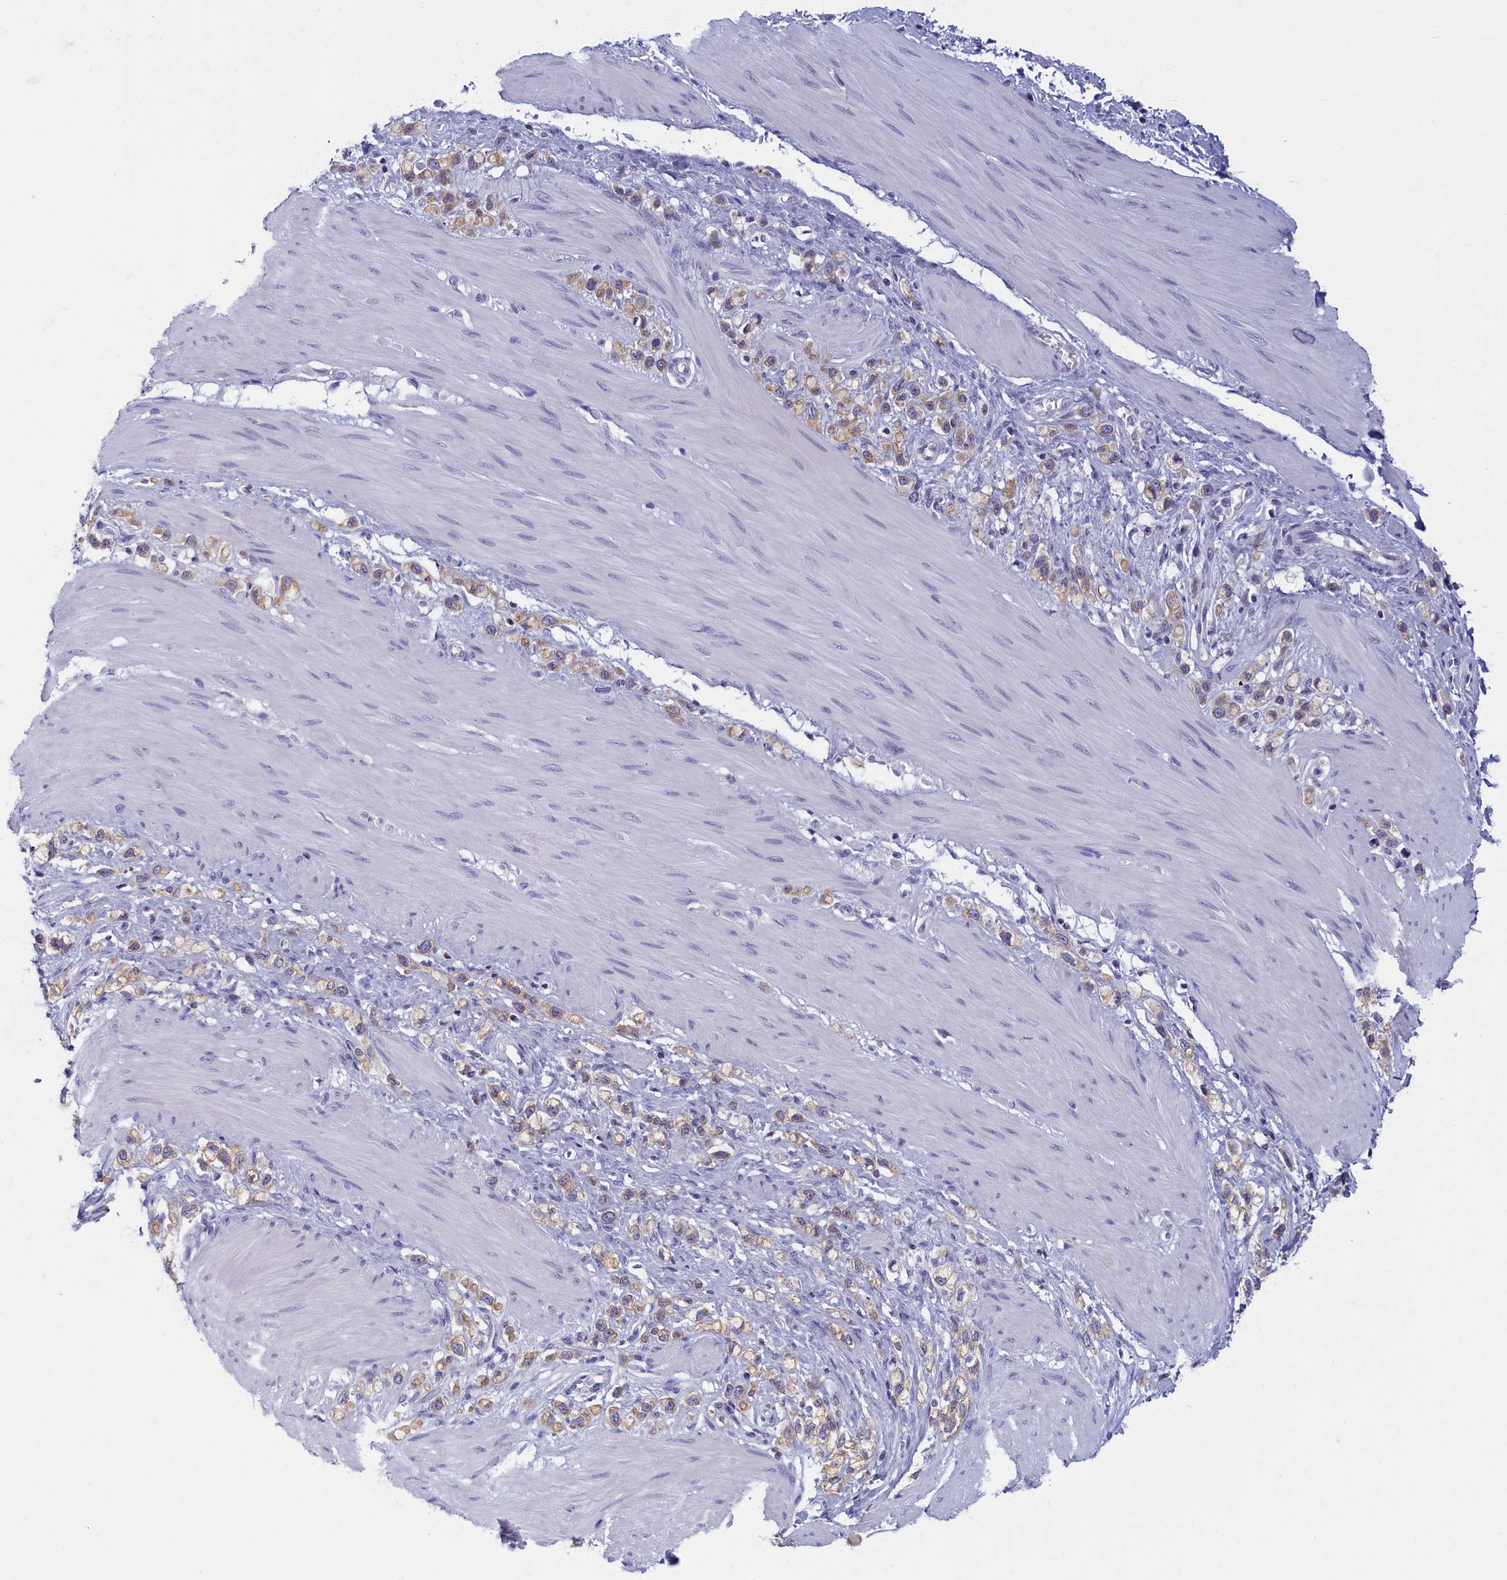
{"staining": {"intensity": "moderate", "quantity": "25%-75%", "location": "cytoplasmic/membranous"}, "tissue": "stomach cancer", "cell_type": "Tumor cells", "image_type": "cancer", "snomed": [{"axis": "morphology", "description": "Adenocarcinoma, NOS"}, {"axis": "topography", "description": "Stomach"}], "caption": "Immunohistochemical staining of stomach cancer demonstrates medium levels of moderate cytoplasmic/membranous staining in approximately 25%-75% of tumor cells.", "gene": "NOL10", "patient": {"sex": "female", "age": 65}}